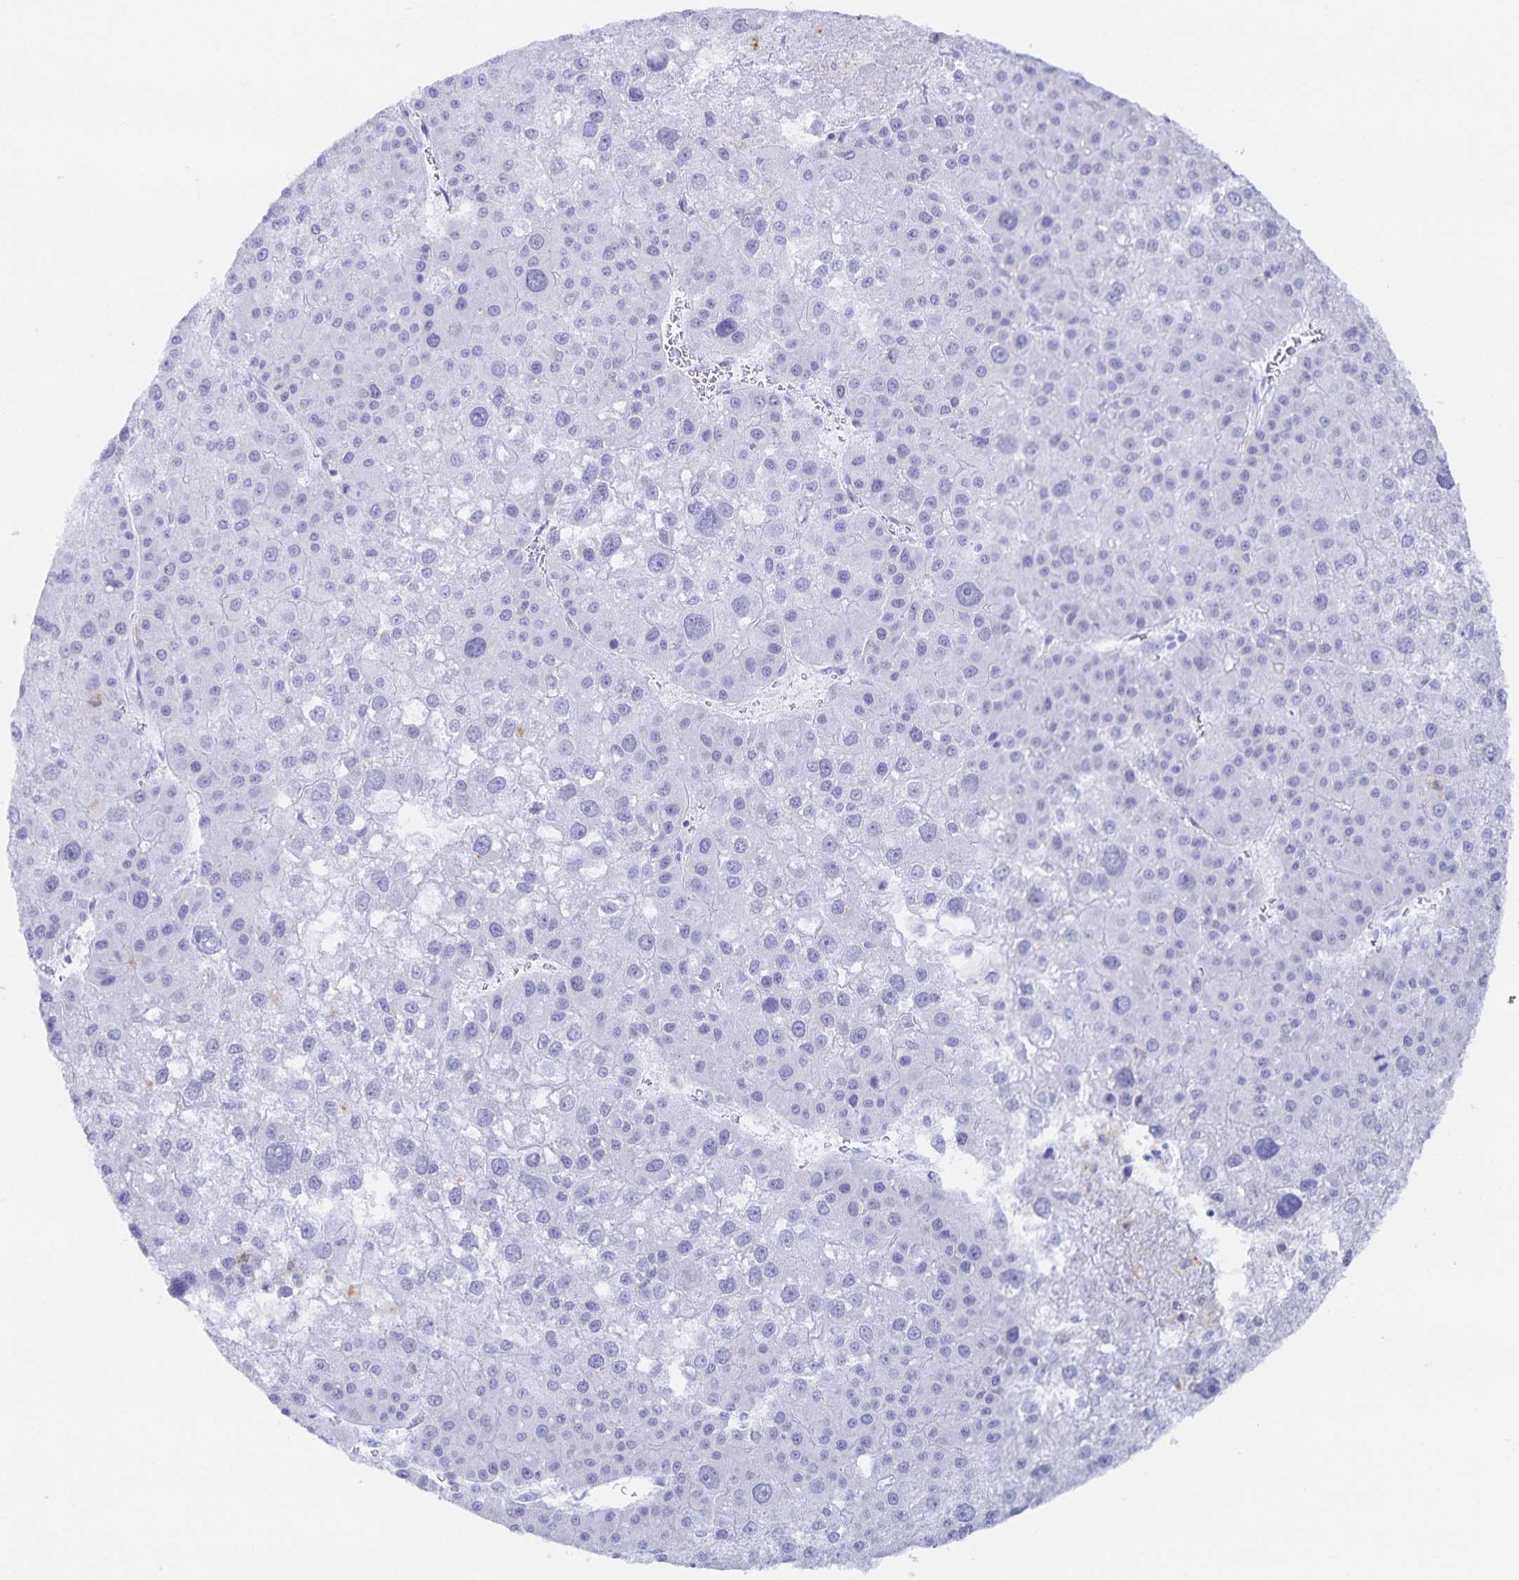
{"staining": {"intensity": "negative", "quantity": "none", "location": "none"}, "tissue": "liver cancer", "cell_type": "Tumor cells", "image_type": "cancer", "snomed": [{"axis": "morphology", "description": "Carcinoma, Hepatocellular, NOS"}, {"axis": "topography", "description": "Liver"}], "caption": "This photomicrograph is of liver hepatocellular carcinoma stained with immunohistochemistry to label a protein in brown with the nuclei are counter-stained blue. There is no expression in tumor cells. (Stains: DAB (3,3'-diaminobenzidine) IHC with hematoxylin counter stain, Microscopy: brightfield microscopy at high magnification).", "gene": "SNTN", "patient": {"sex": "male", "age": 73}}